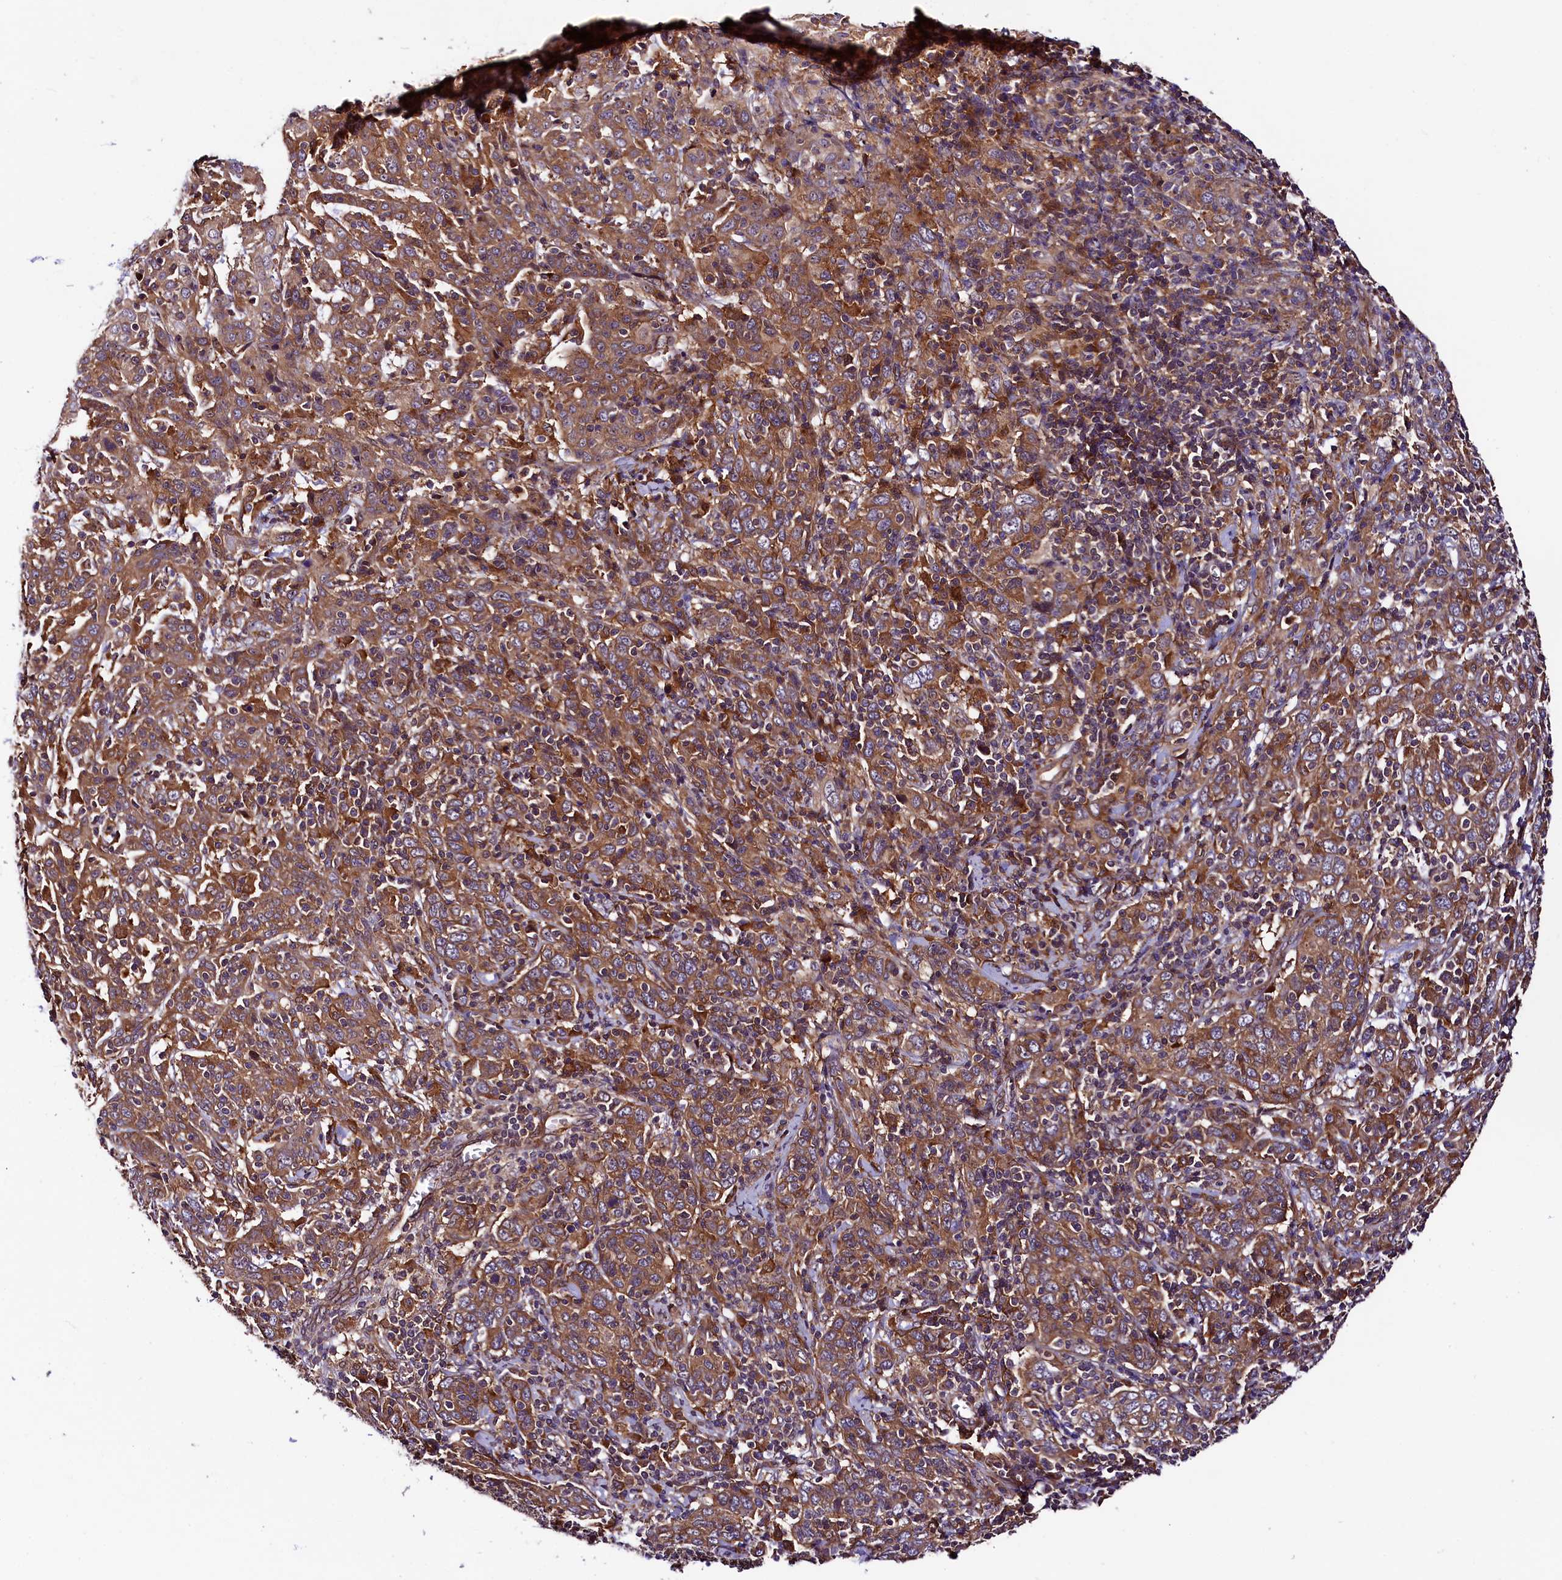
{"staining": {"intensity": "moderate", "quantity": ">75%", "location": "cytoplasmic/membranous"}, "tissue": "cervical cancer", "cell_type": "Tumor cells", "image_type": "cancer", "snomed": [{"axis": "morphology", "description": "Squamous cell carcinoma, NOS"}, {"axis": "topography", "description": "Cervix"}], "caption": "A medium amount of moderate cytoplasmic/membranous staining is seen in approximately >75% of tumor cells in cervical cancer tissue. (IHC, brightfield microscopy, high magnification).", "gene": "VPS35", "patient": {"sex": "female", "age": 67}}